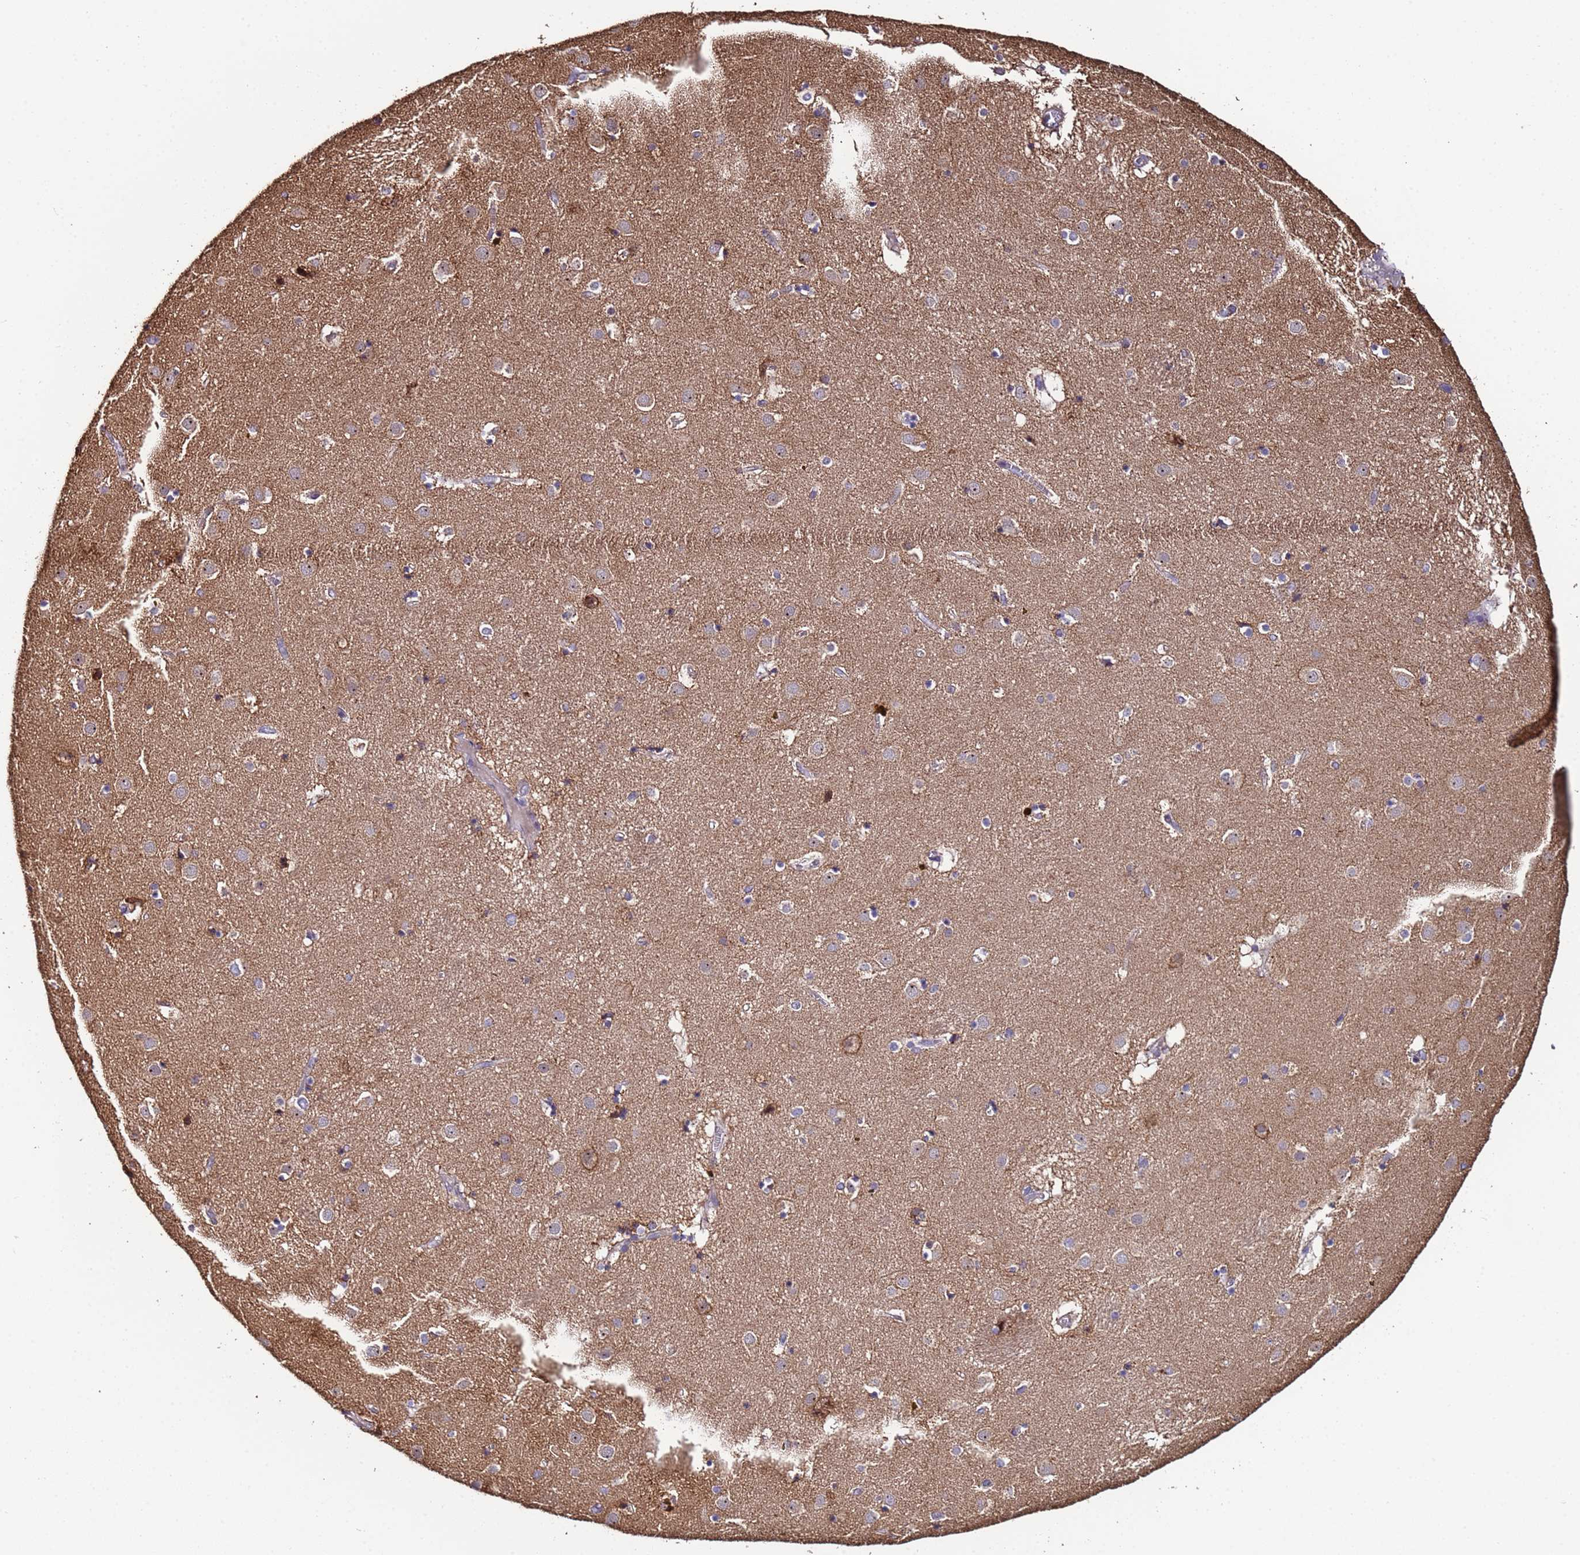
{"staining": {"intensity": "moderate", "quantity": "<25%", "location": "cytoplasmic/membranous"}, "tissue": "caudate", "cell_type": "Glial cells", "image_type": "normal", "snomed": [{"axis": "morphology", "description": "Normal tissue, NOS"}, {"axis": "topography", "description": "Lateral ventricle wall"}], "caption": "A brown stain highlights moderate cytoplasmic/membranous expression of a protein in glial cells of unremarkable human caudate. (Stains: DAB (3,3'-diaminobenzidine) in brown, nuclei in blue, Microscopy: brightfield microscopy at high magnification).", "gene": "CLHC1", "patient": {"sex": "male", "age": 70}}